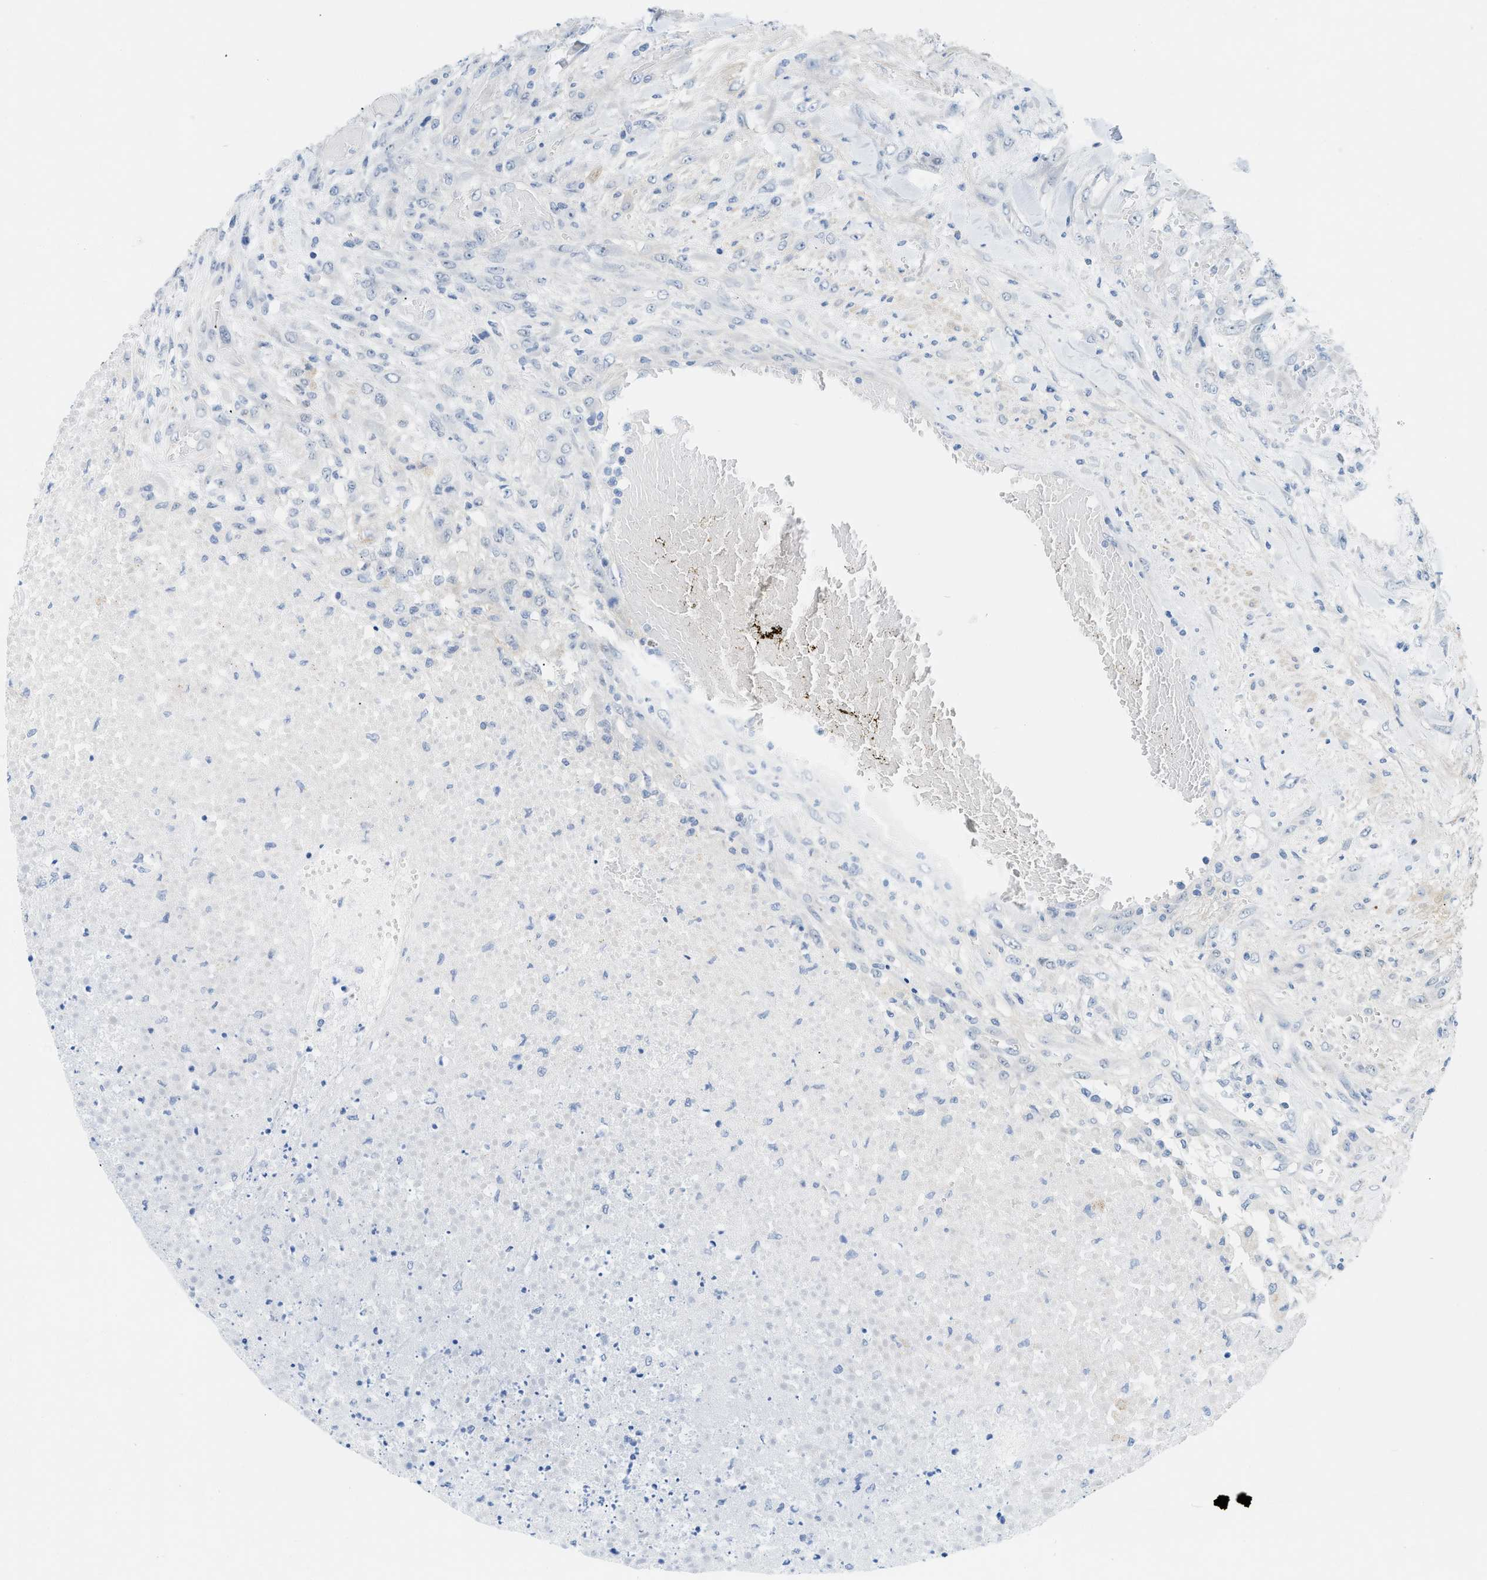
{"staining": {"intensity": "negative", "quantity": "none", "location": "none"}, "tissue": "testis cancer", "cell_type": "Tumor cells", "image_type": "cancer", "snomed": [{"axis": "morphology", "description": "Seminoma, NOS"}, {"axis": "topography", "description": "Testis"}], "caption": "High magnification brightfield microscopy of testis cancer stained with DAB (brown) and counterstained with hematoxylin (blue): tumor cells show no significant expression.", "gene": "HLTF", "patient": {"sex": "male", "age": 59}}